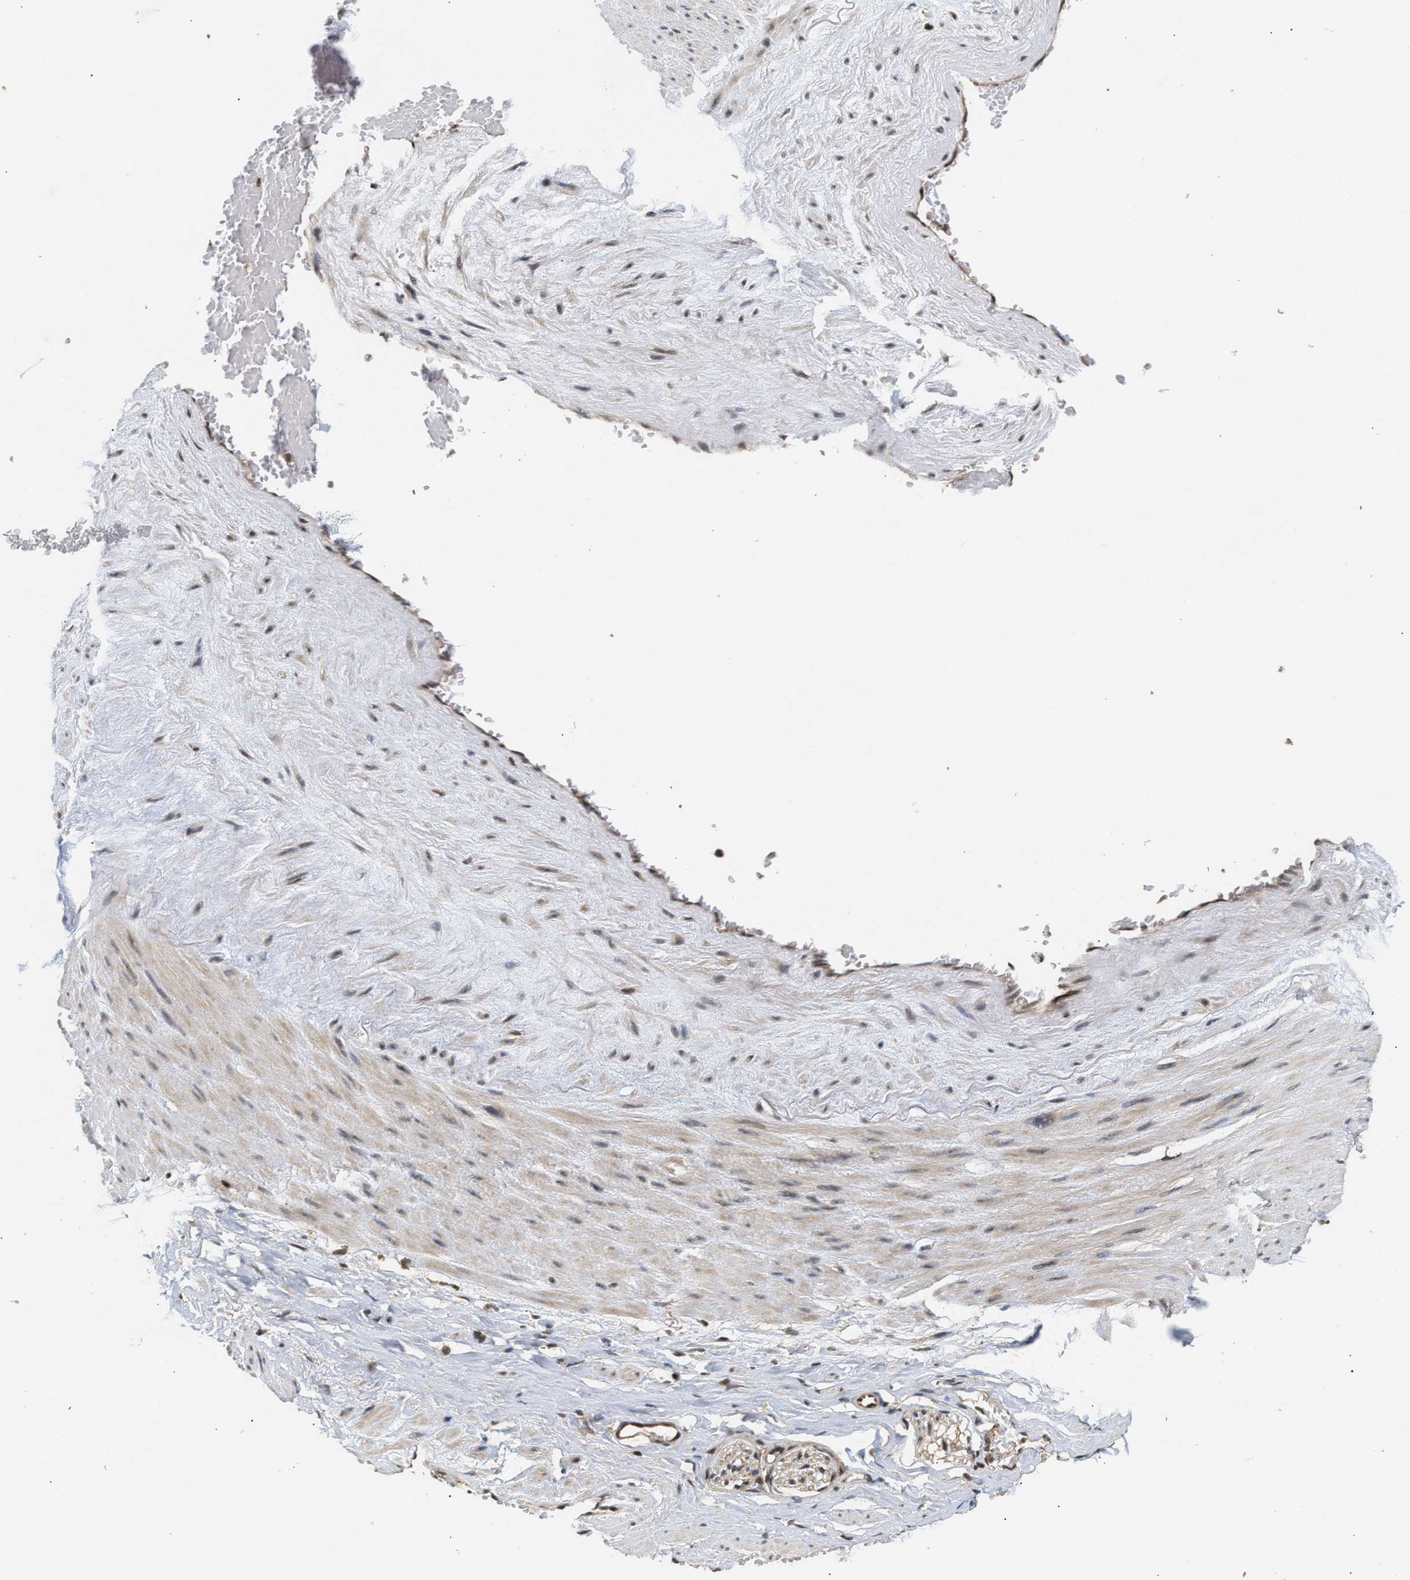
{"staining": {"intensity": "moderate", "quantity": ">75%", "location": "cytoplasmic/membranous,nuclear"}, "tissue": "adipose tissue", "cell_type": "Adipocytes", "image_type": "normal", "snomed": [{"axis": "morphology", "description": "Normal tissue, NOS"}, {"axis": "topography", "description": "Soft tissue"}, {"axis": "topography", "description": "Vascular tissue"}], "caption": "Immunohistochemical staining of benign adipose tissue demonstrates moderate cytoplasmic/membranous,nuclear protein staining in approximately >75% of adipocytes.", "gene": "ABHD5", "patient": {"sex": "female", "age": 35}}